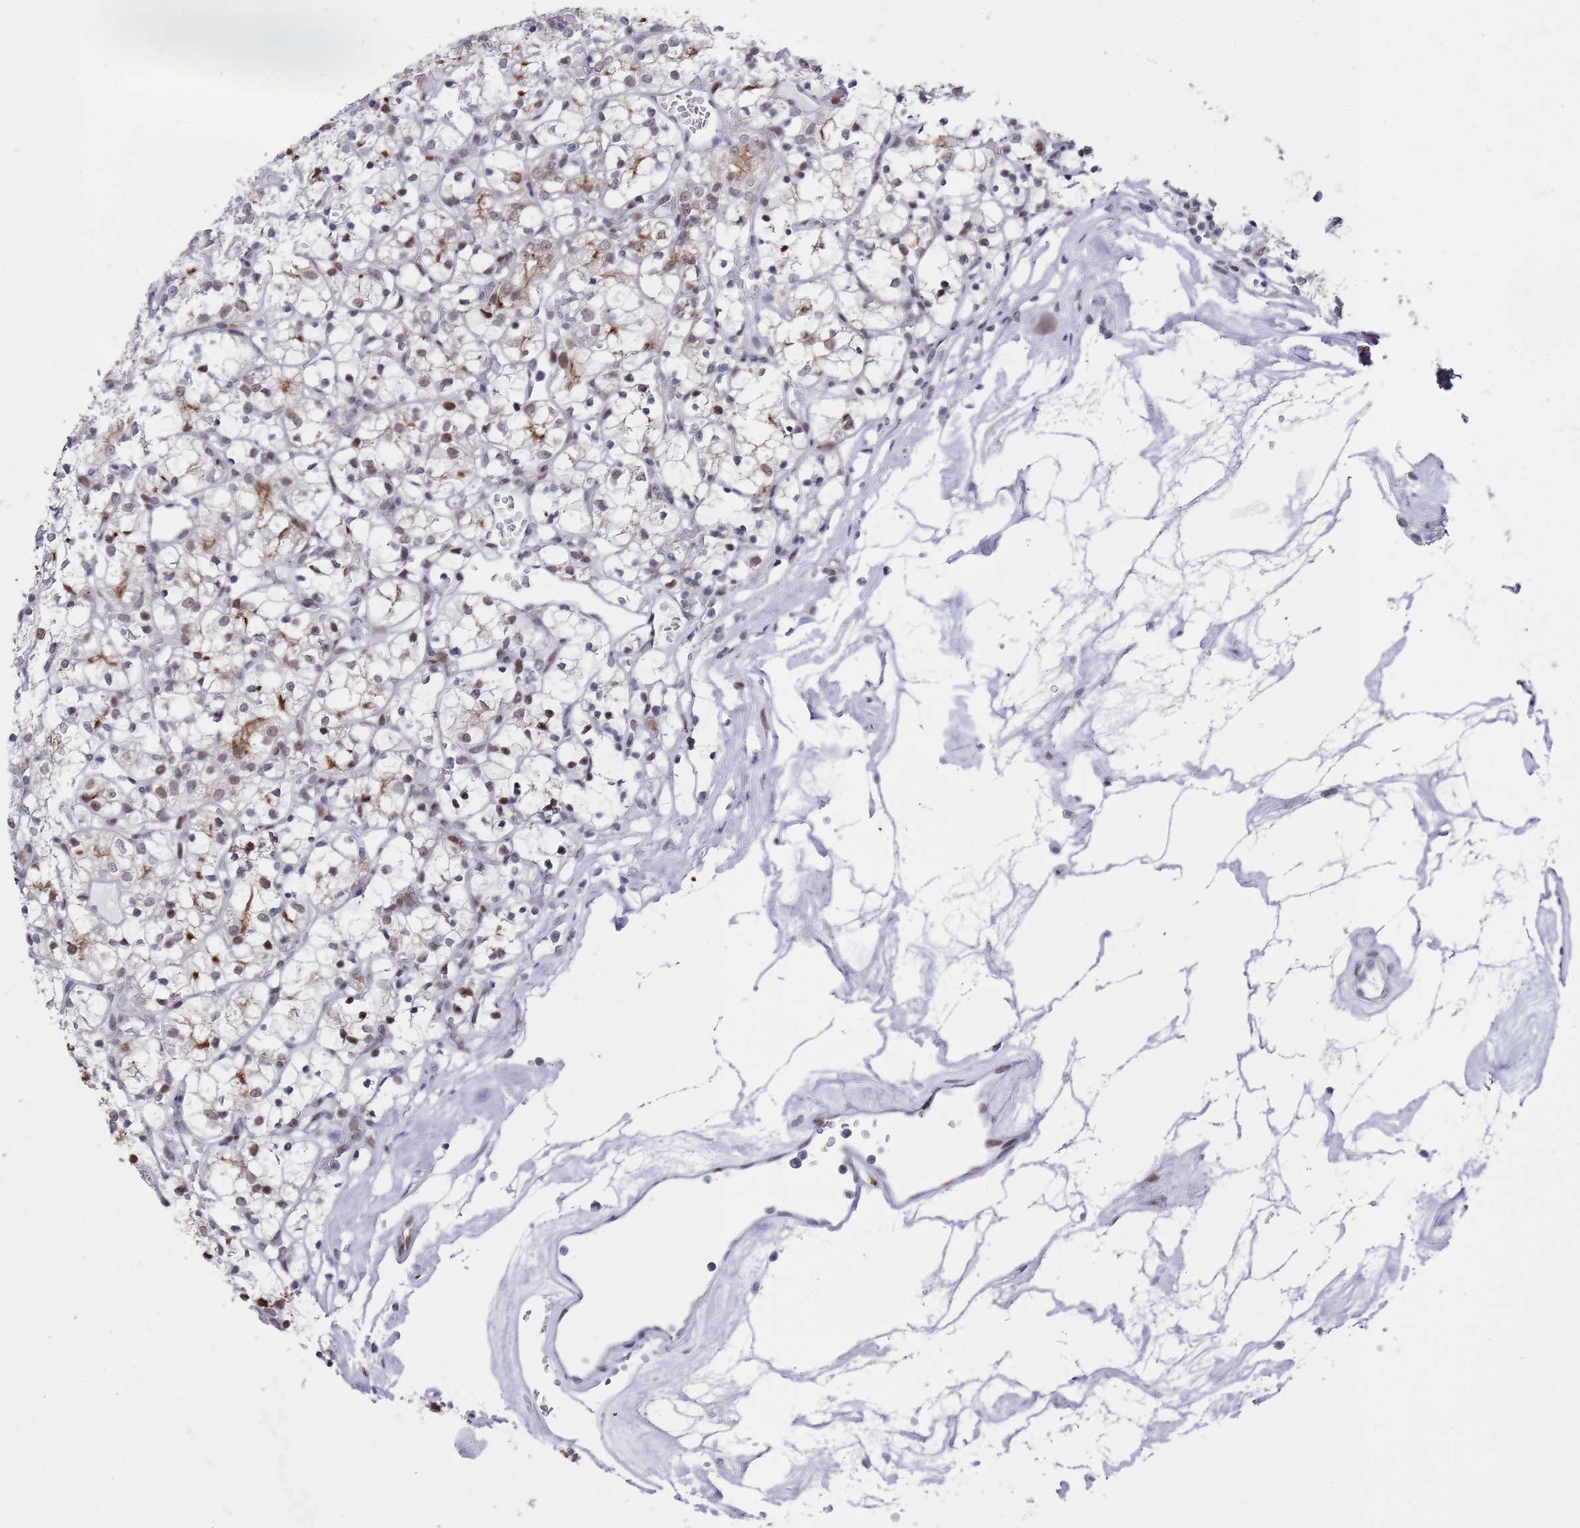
{"staining": {"intensity": "moderate", "quantity": "25%-75%", "location": "nuclear"}, "tissue": "renal cancer", "cell_type": "Tumor cells", "image_type": "cancer", "snomed": [{"axis": "morphology", "description": "Adenocarcinoma, NOS"}, {"axis": "topography", "description": "Kidney"}], "caption": "The immunohistochemical stain shows moderate nuclear expression in tumor cells of renal adenocarcinoma tissue.", "gene": "COPS6", "patient": {"sex": "female", "age": 69}}